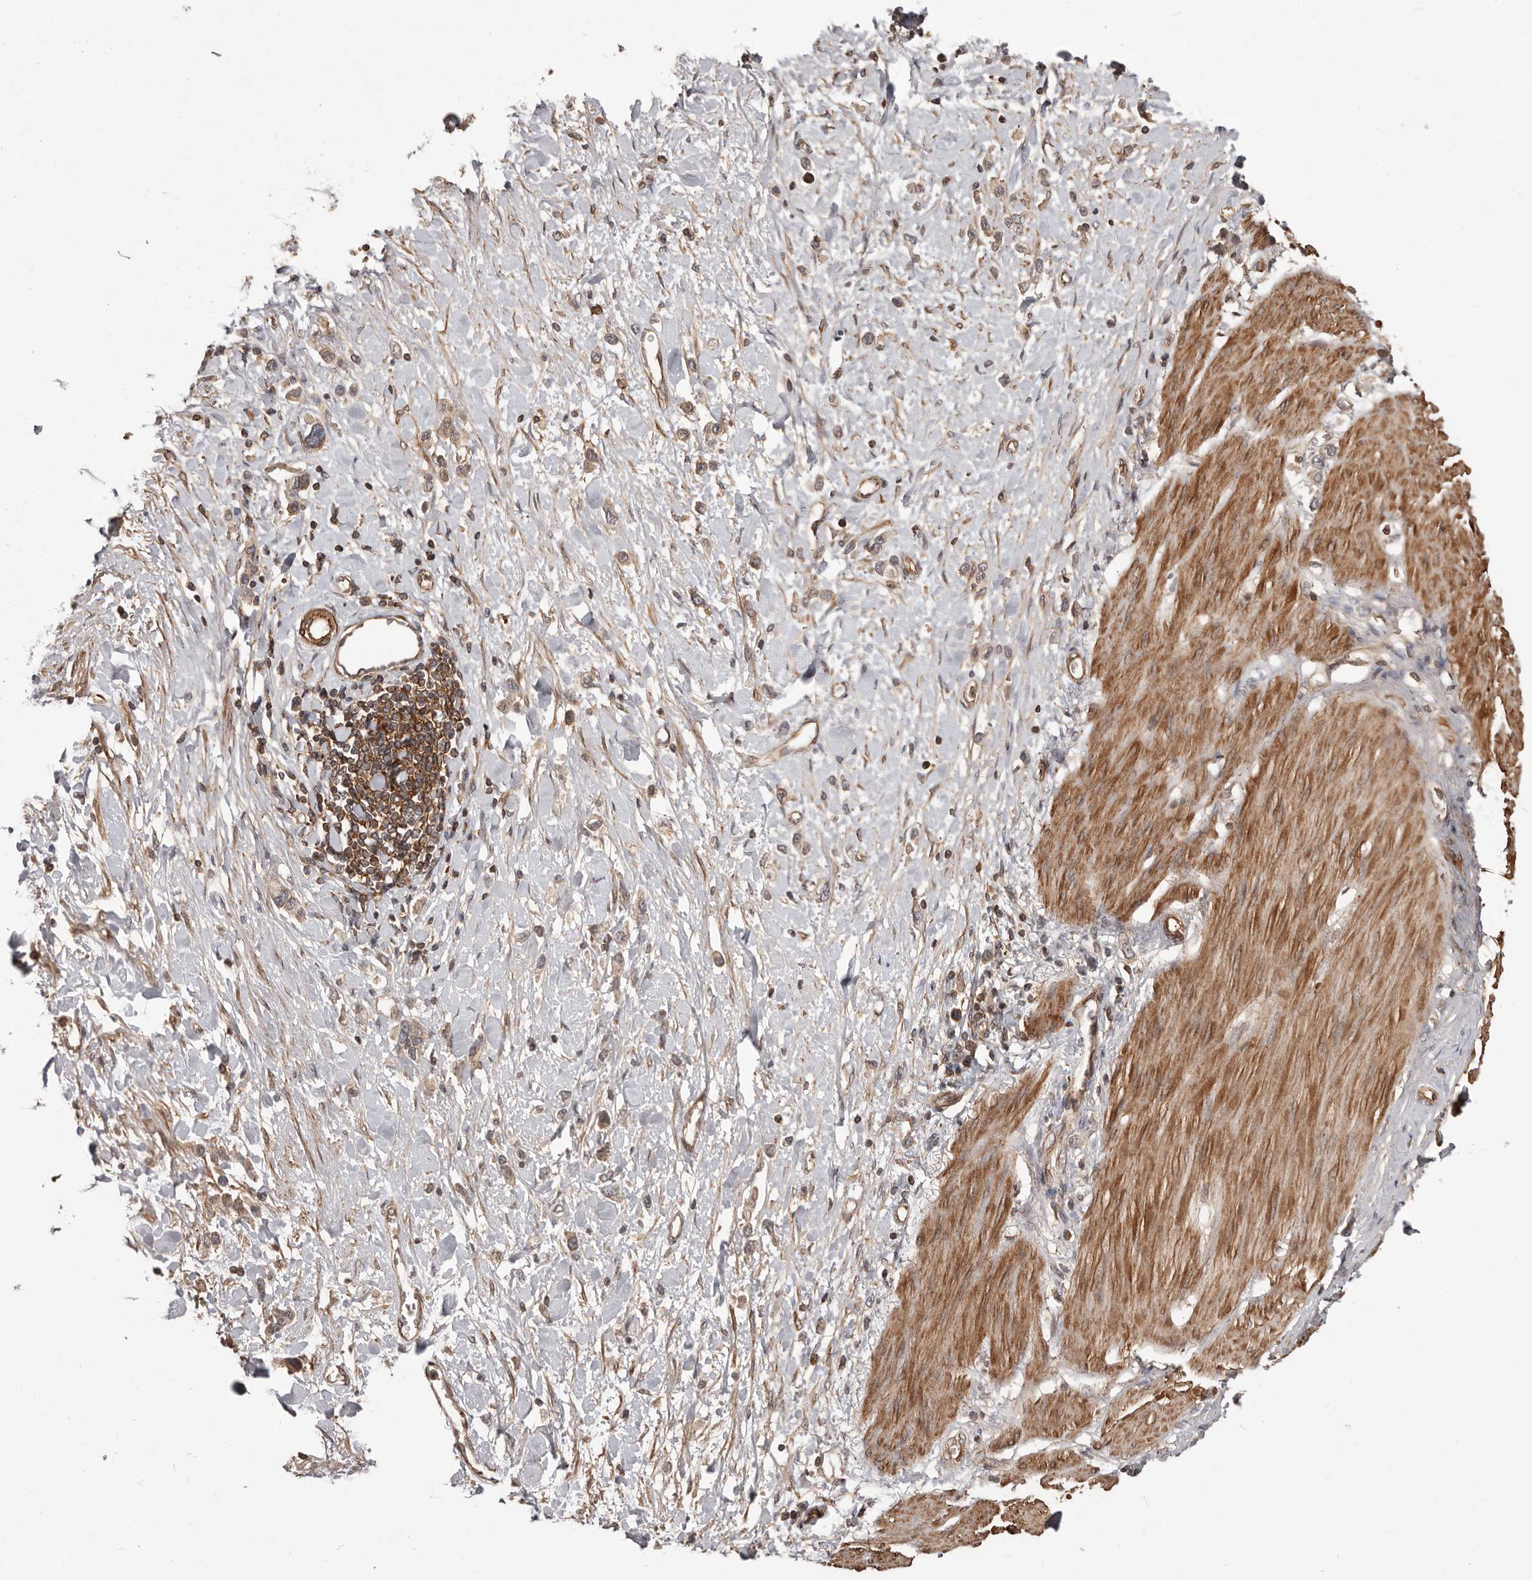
{"staining": {"intensity": "moderate", "quantity": ">75%", "location": "cytoplasmic/membranous"}, "tissue": "stomach cancer", "cell_type": "Tumor cells", "image_type": "cancer", "snomed": [{"axis": "morphology", "description": "Adenocarcinoma, NOS"}, {"axis": "topography", "description": "Stomach"}], "caption": "Stomach cancer (adenocarcinoma) stained for a protein displays moderate cytoplasmic/membranous positivity in tumor cells.", "gene": "NFKBIA", "patient": {"sex": "female", "age": 65}}